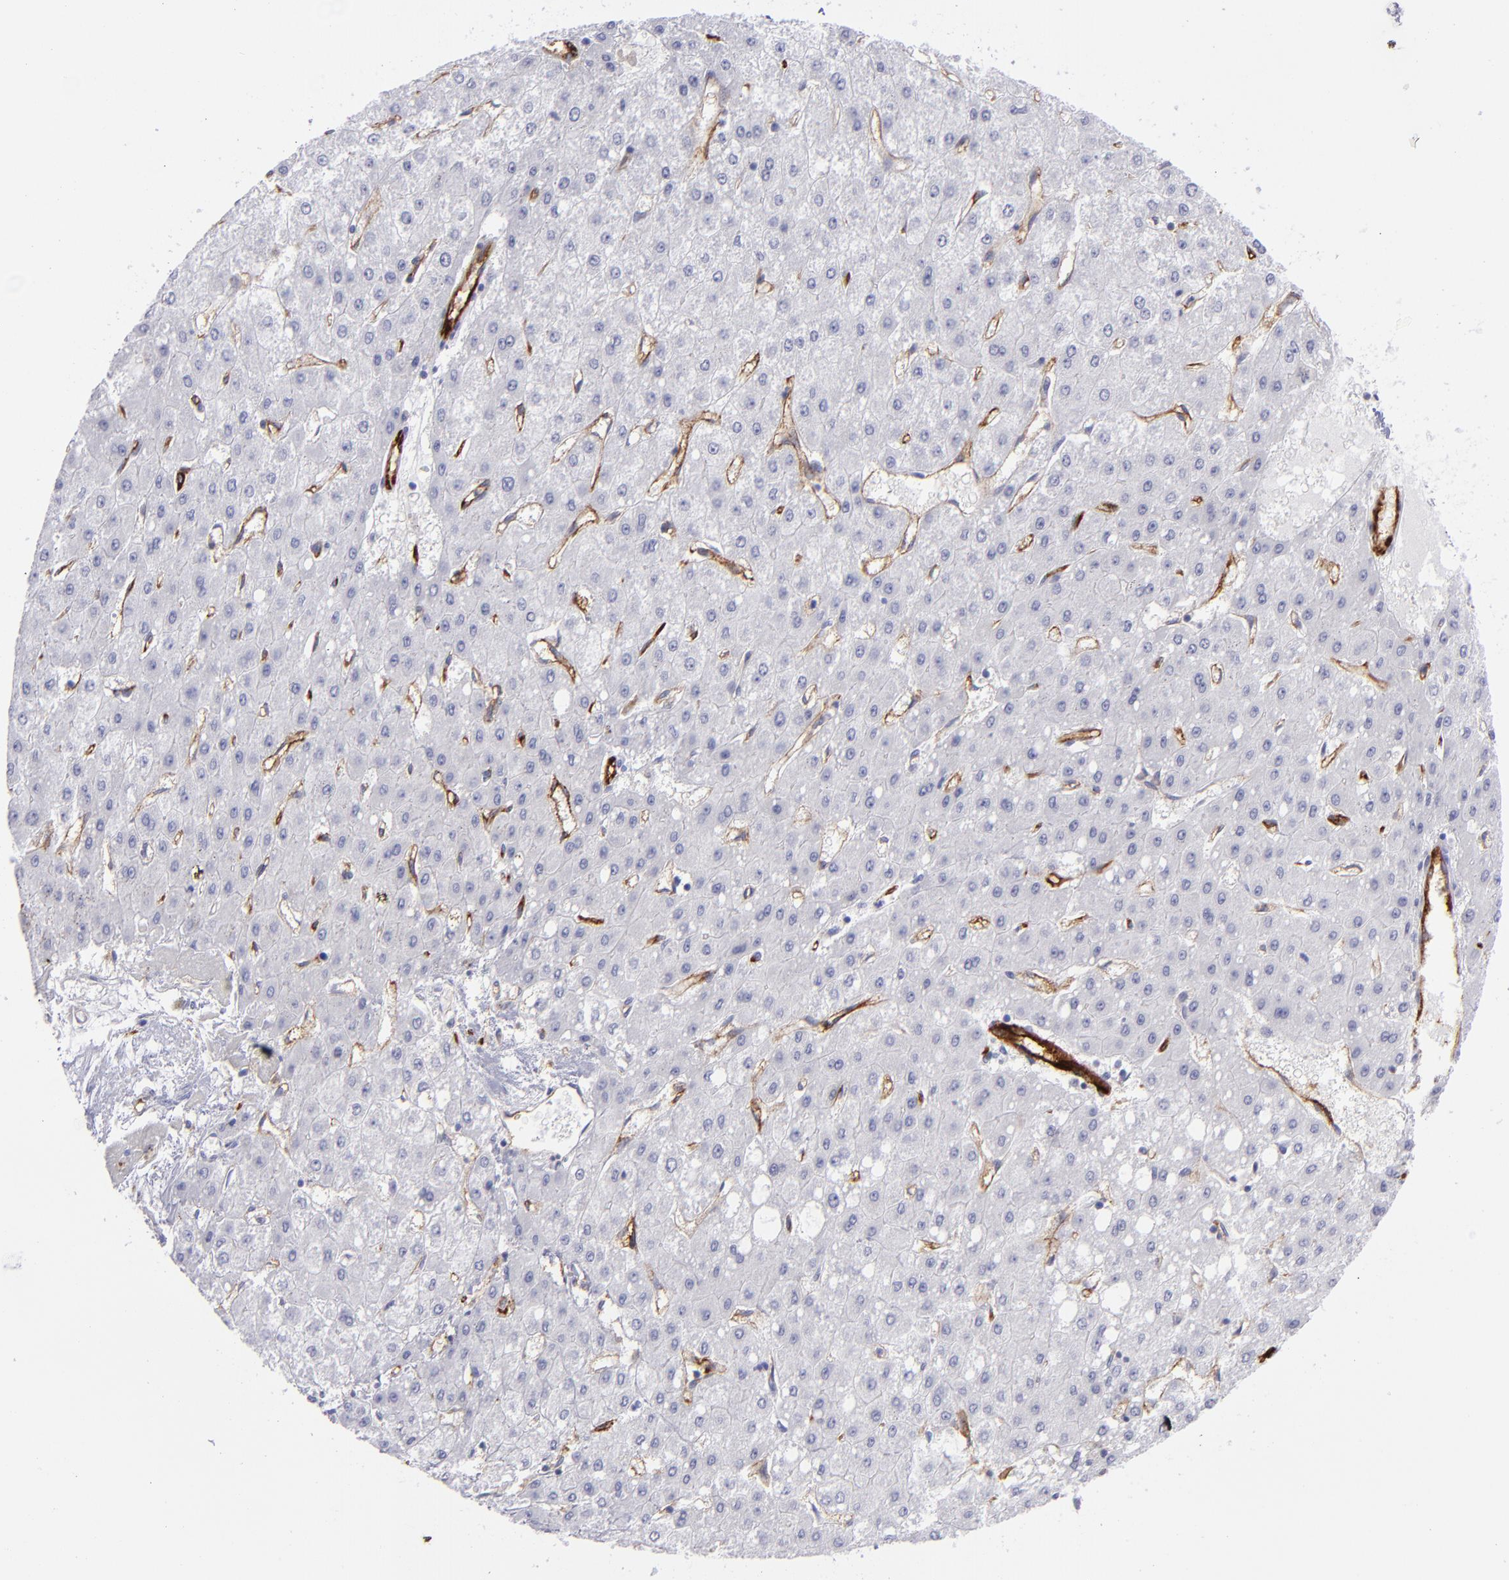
{"staining": {"intensity": "negative", "quantity": "none", "location": "none"}, "tissue": "liver cancer", "cell_type": "Tumor cells", "image_type": "cancer", "snomed": [{"axis": "morphology", "description": "Carcinoma, Hepatocellular, NOS"}, {"axis": "topography", "description": "Liver"}], "caption": "Tumor cells are negative for brown protein staining in liver cancer. Nuclei are stained in blue.", "gene": "ACE", "patient": {"sex": "female", "age": 52}}